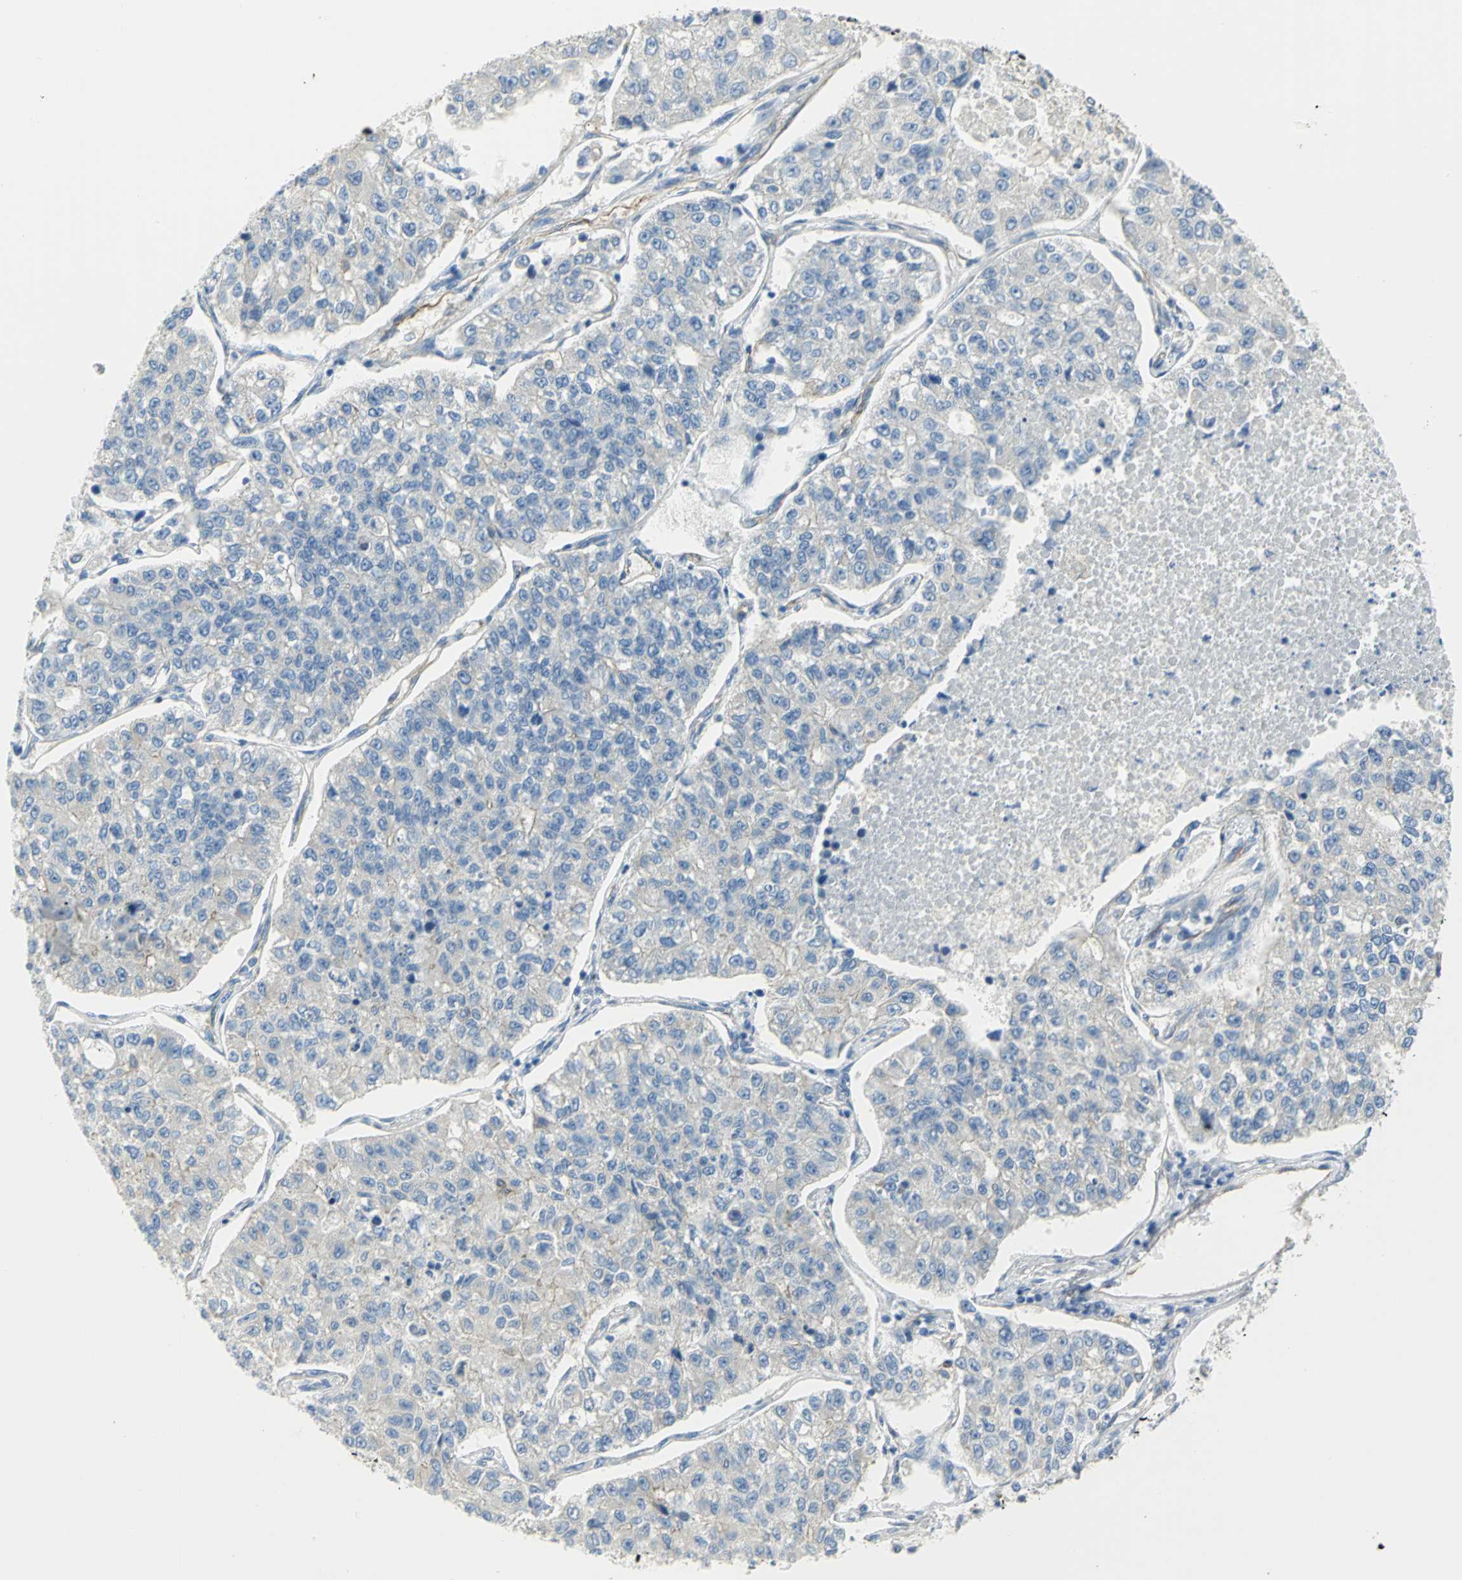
{"staining": {"intensity": "negative", "quantity": "none", "location": "none"}, "tissue": "lung cancer", "cell_type": "Tumor cells", "image_type": "cancer", "snomed": [{"axis": "morphology", "description": "Adenocarcinoma, NOS"}, {"axis": "topography", "description": "Lung"}], "caption": "This is an IHC photomicrograph of human lung adenocarcinoma. There is no staining in tumor cells.", "gene": "FLNB", "patient": {"sex": "male", "age": 49}}